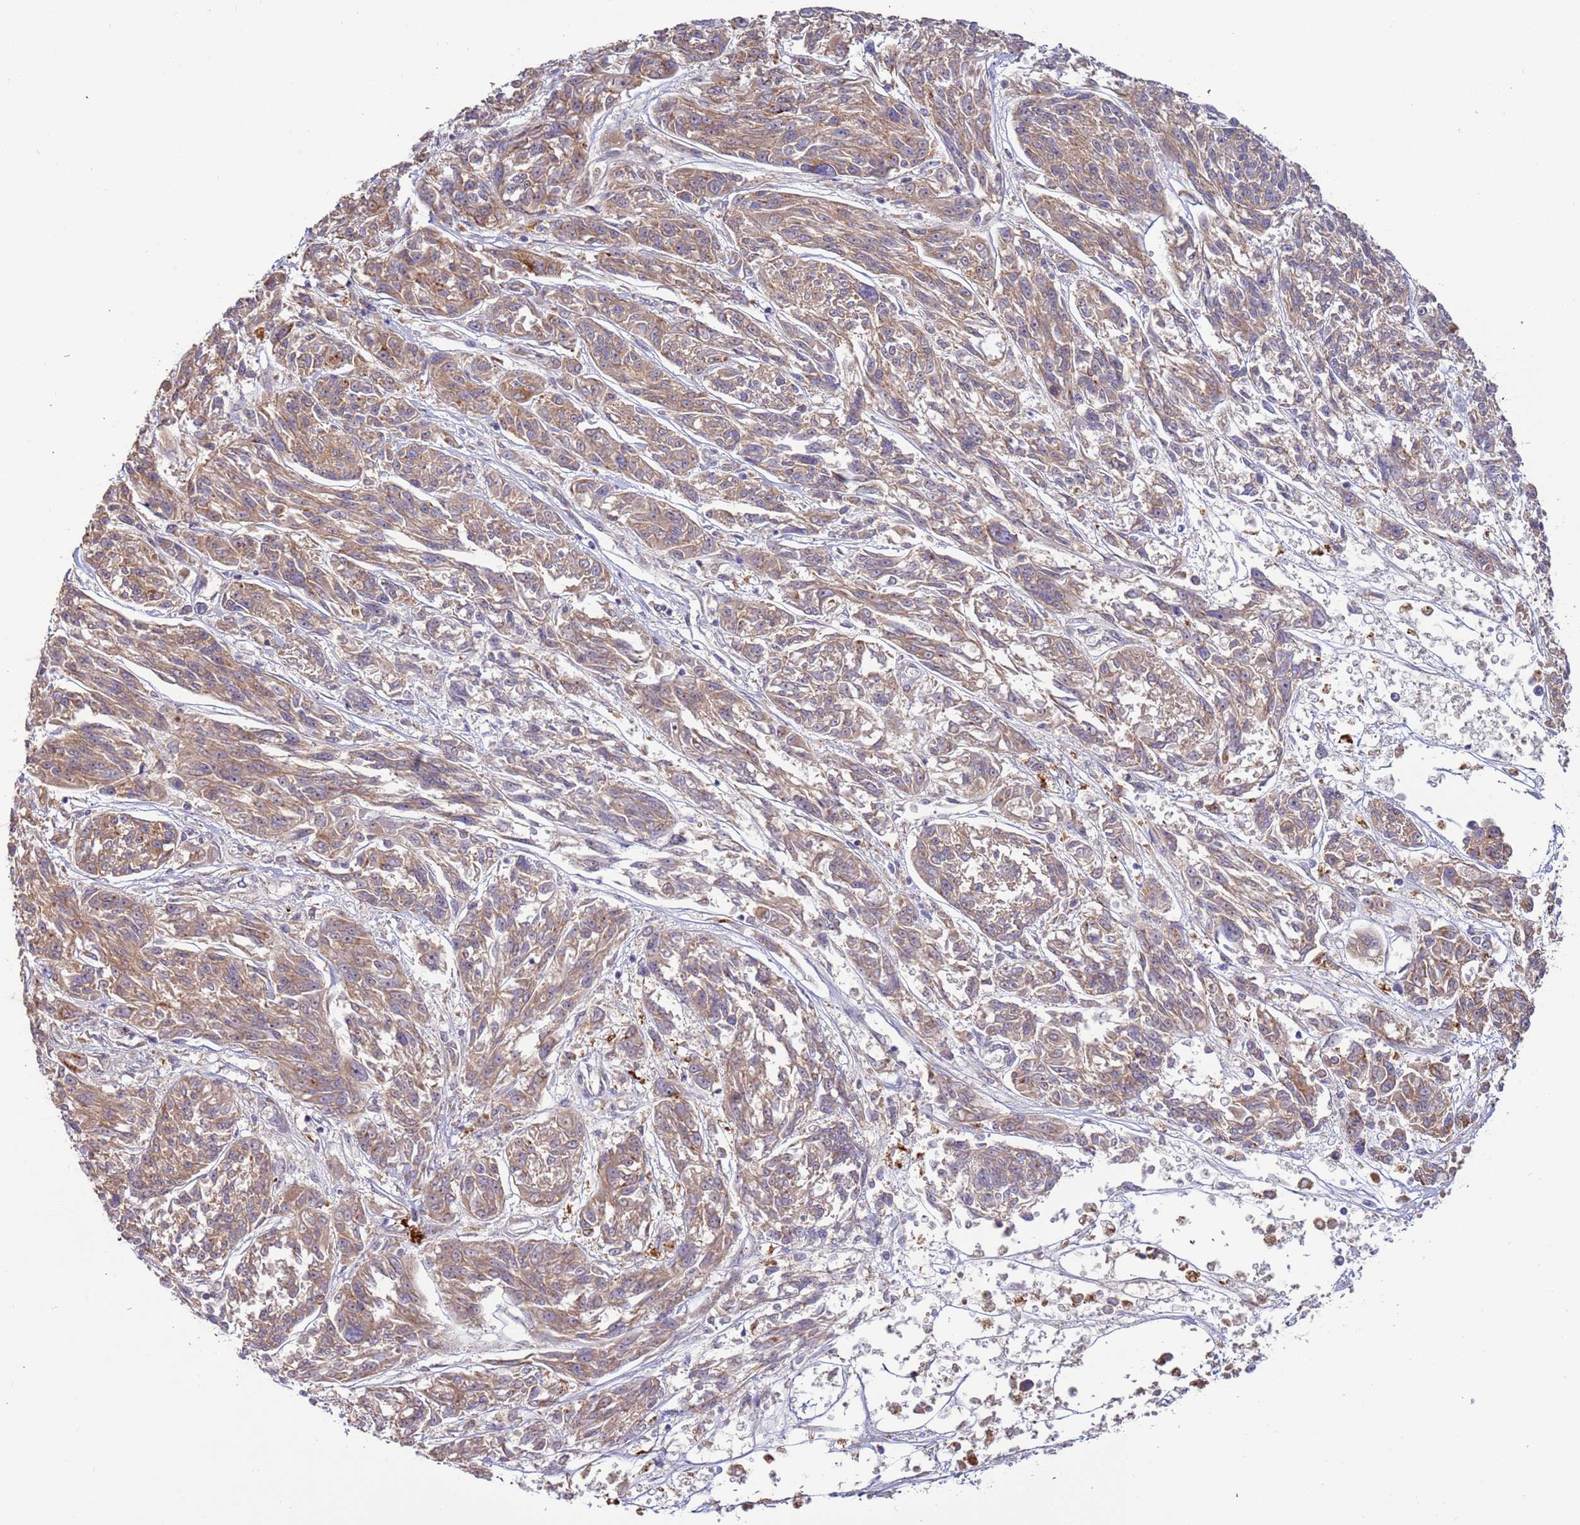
{"staining": {"intensity": "moderate", "quantity": ">75%", "location": "cytoplasmic/membranous"}, "tissue": "melanoma", "cell_type": "Tumor cells", "image_type": "cancer", "snomed": [{"axis": "morphology", "description": "Malignant melanoma, NOS"}, {"axis": "topography", "description": "Skin"}], "caption": "Human malignant melanoma stained with a protein marker exhibits moderate staining in tumor cells.", "gene": "VPS36", "patient": {"sex": "male", "age": 53}}